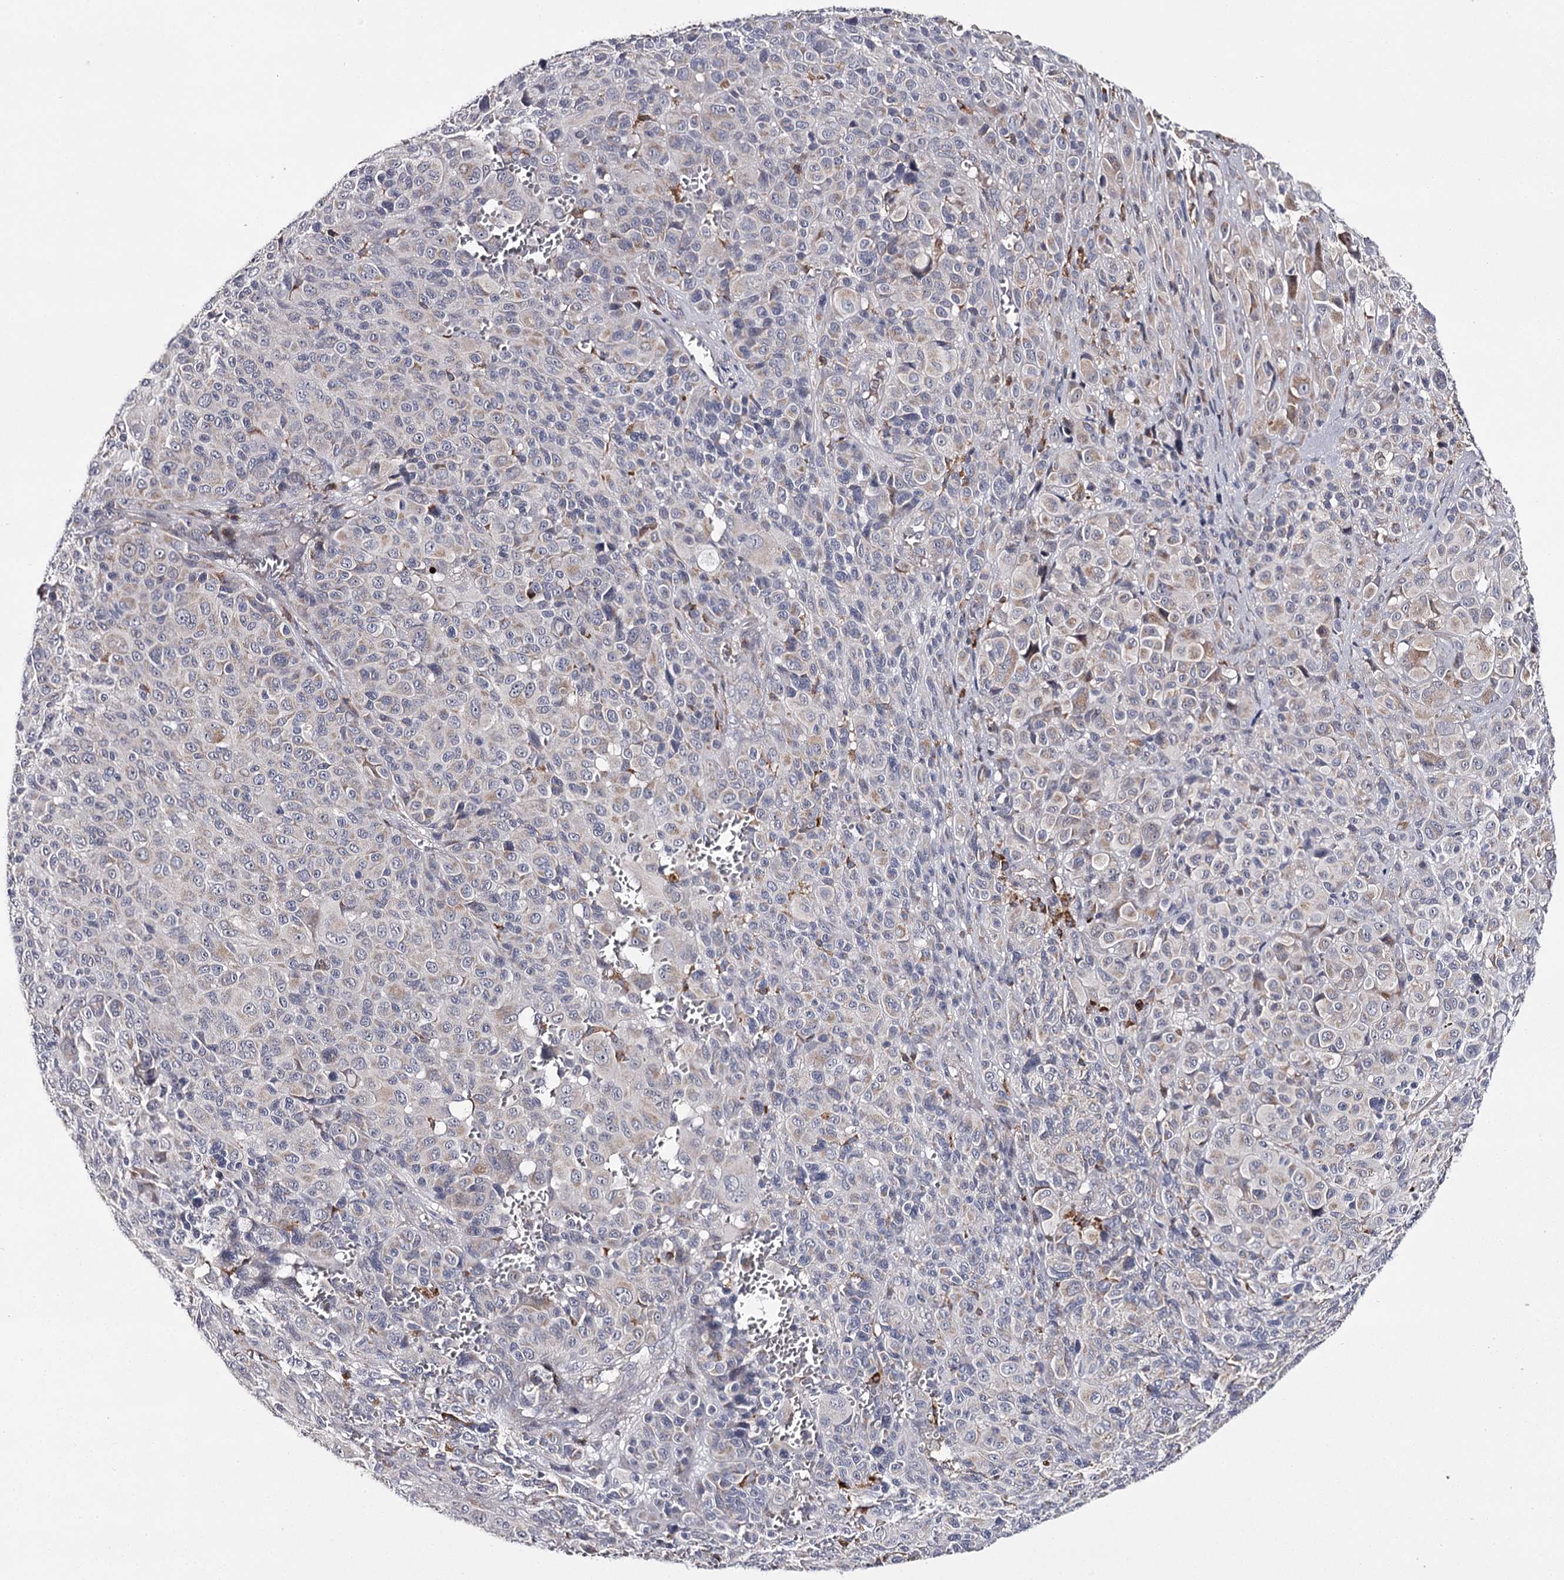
{"staining": {"intensity": "weak", "quantity": "<25%", "location": "cytoplasmic/membranous"}, "tissue": "melanoma", "cell_type": "Tumor cells", "image_type": "cancer", "snomed": [{"axis": "morphology", "description": "Malignant melanoma, NOS"}, {"axis": "topography", "description": "Skin of trunk"}], "caption": "Immunohistochemistry histopathology image of human melanoma stained for a protein (brown), which reveals no expression in tumor cells.", "gene": "RASSF6", "patient": {"sex": "male", "age": 71}}